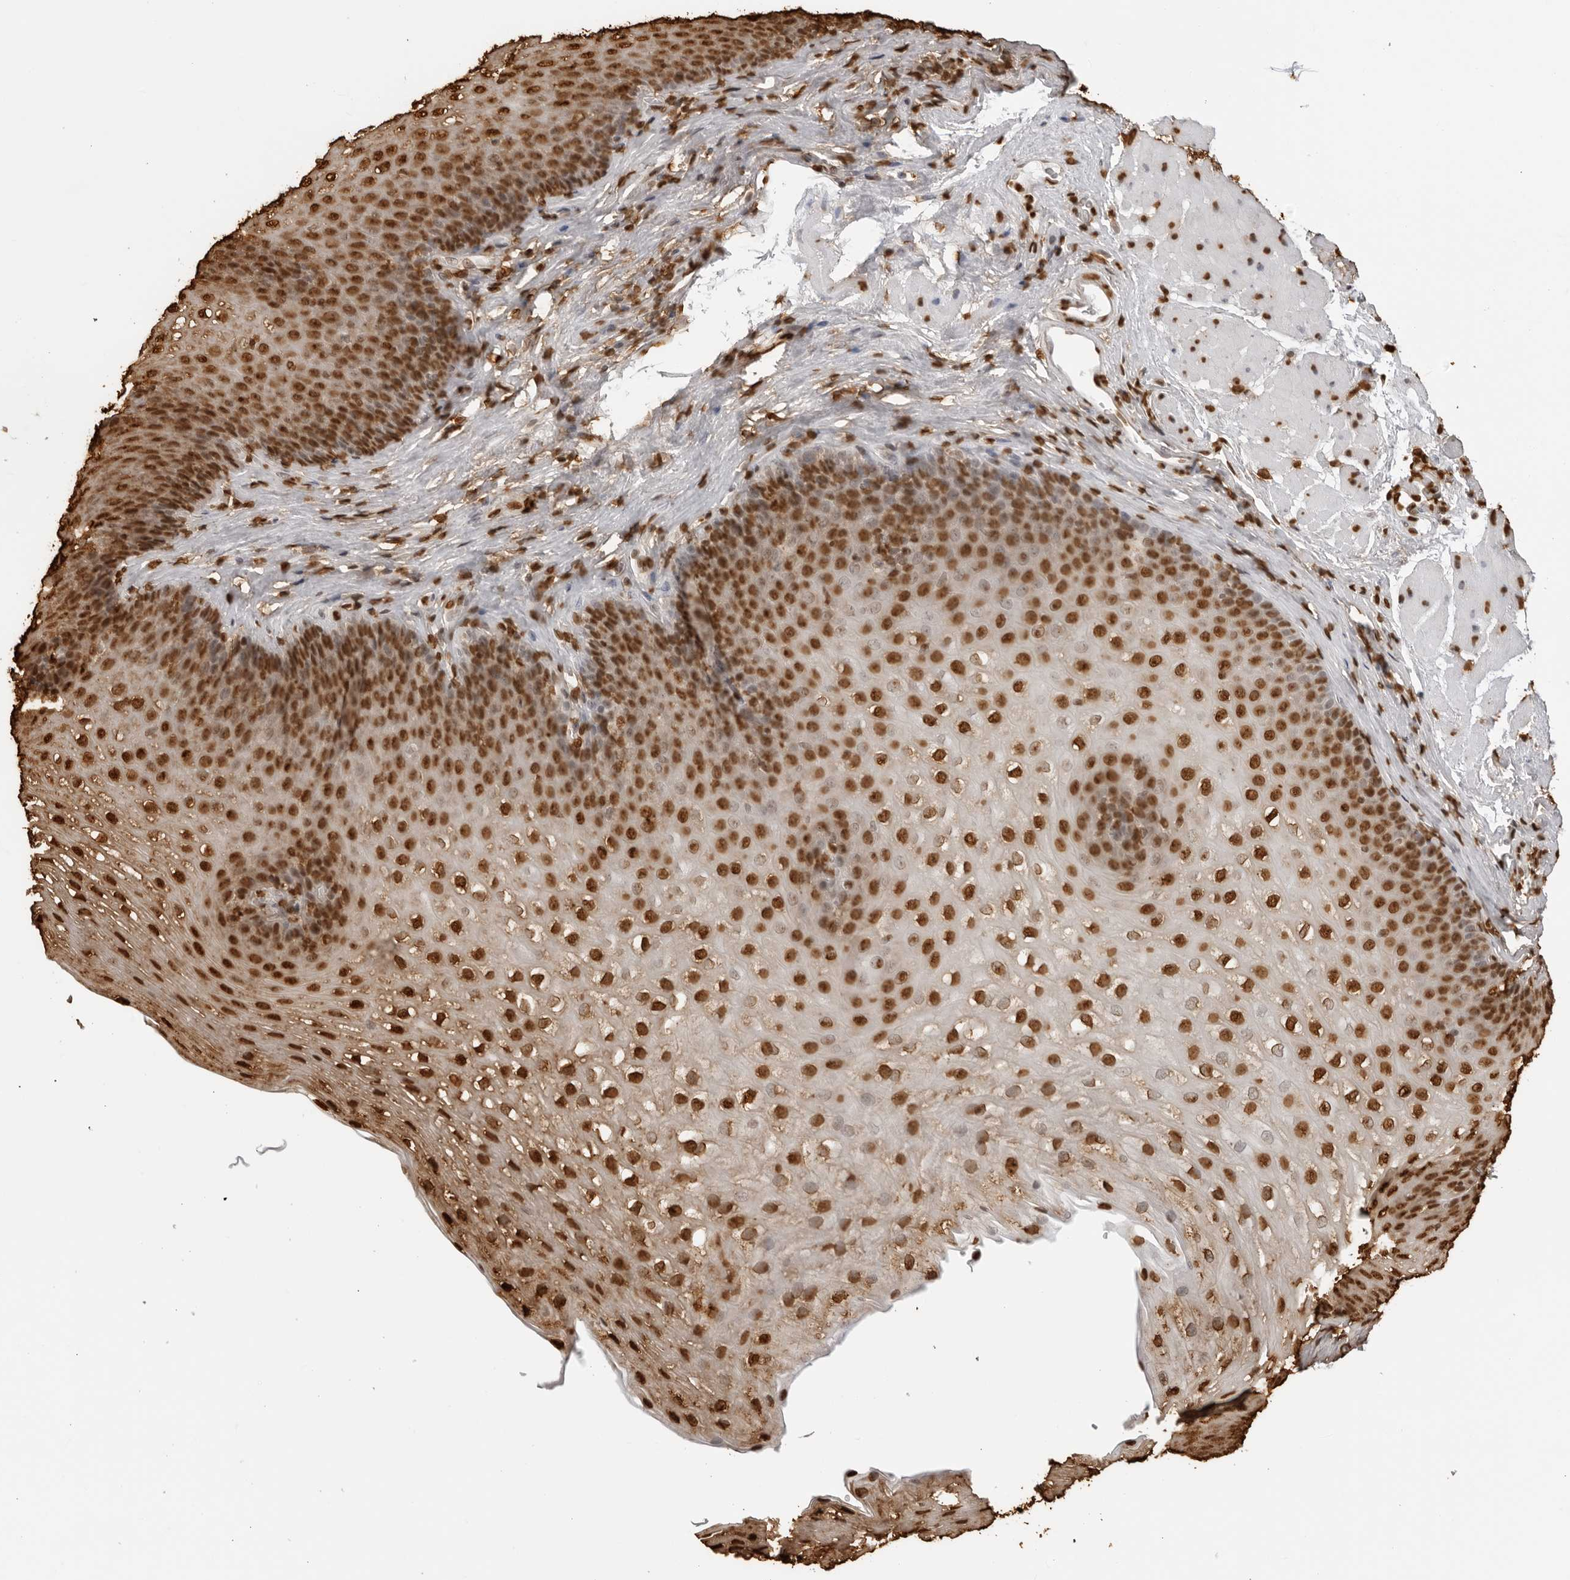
{"staining": {"intensity": "strong", "quantity": ">75%", "location": "nuclear"}, "tissue": "esophagus", "cell_type": "Squamous epithelial cells", "image_type": "normal", "snomed": [{"axis": "morphology", "description": "Normal tissue, NOS"}, {"axis": "topography", "description": "Esophagus"}], "caption": "Immunohistochemical staining of normal human esophagus shows strong nuclear protein expression in approximately >75% of squamous epithelial cells. Nuclei are stained in blue.", "gene": "ZFP91", "patient": {"sex": "female", "age": 66}}